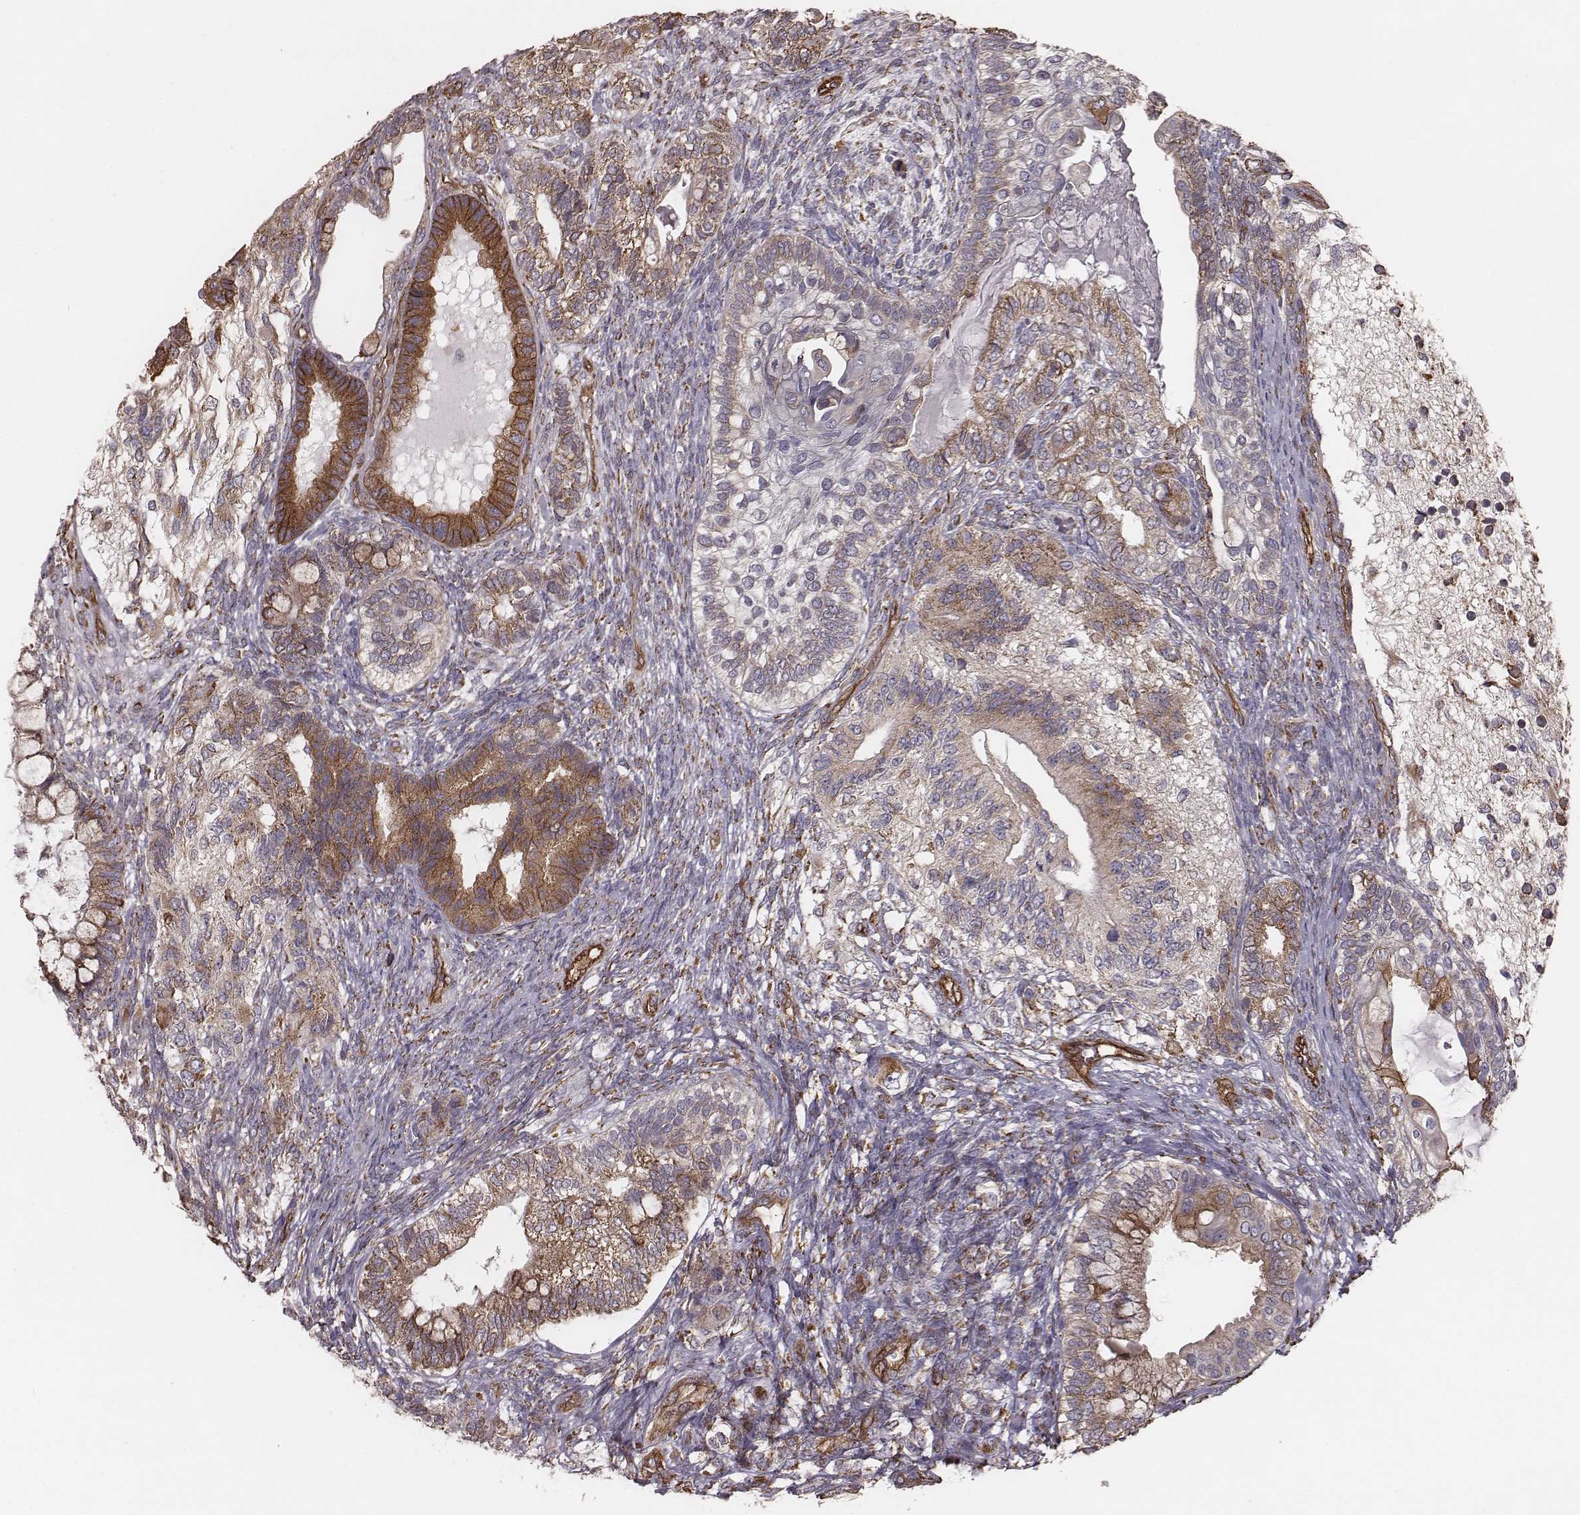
{"staining": {"intensity": "moderate", "quantity": "25%-75%", "location": "cytoplasmic/membranous"}, "tissue": "testis cancer", "cell_type": "Tumor cells", "image_type": "cancer", "snomed": [{"axis": "morphology", "description": "Seminoma, NOS"}, {"axis": "morphology", "description": "Carcinoma, Embryonal, NOS"}, {"axis": "topography", "description": "Testis"}], "caption": "Human testis embryonal carcinoma stained with a protein marker displays moderate staining in tumor cells.", "gene": "PALMD", "patient": {"sex": "male", "age": 41}}